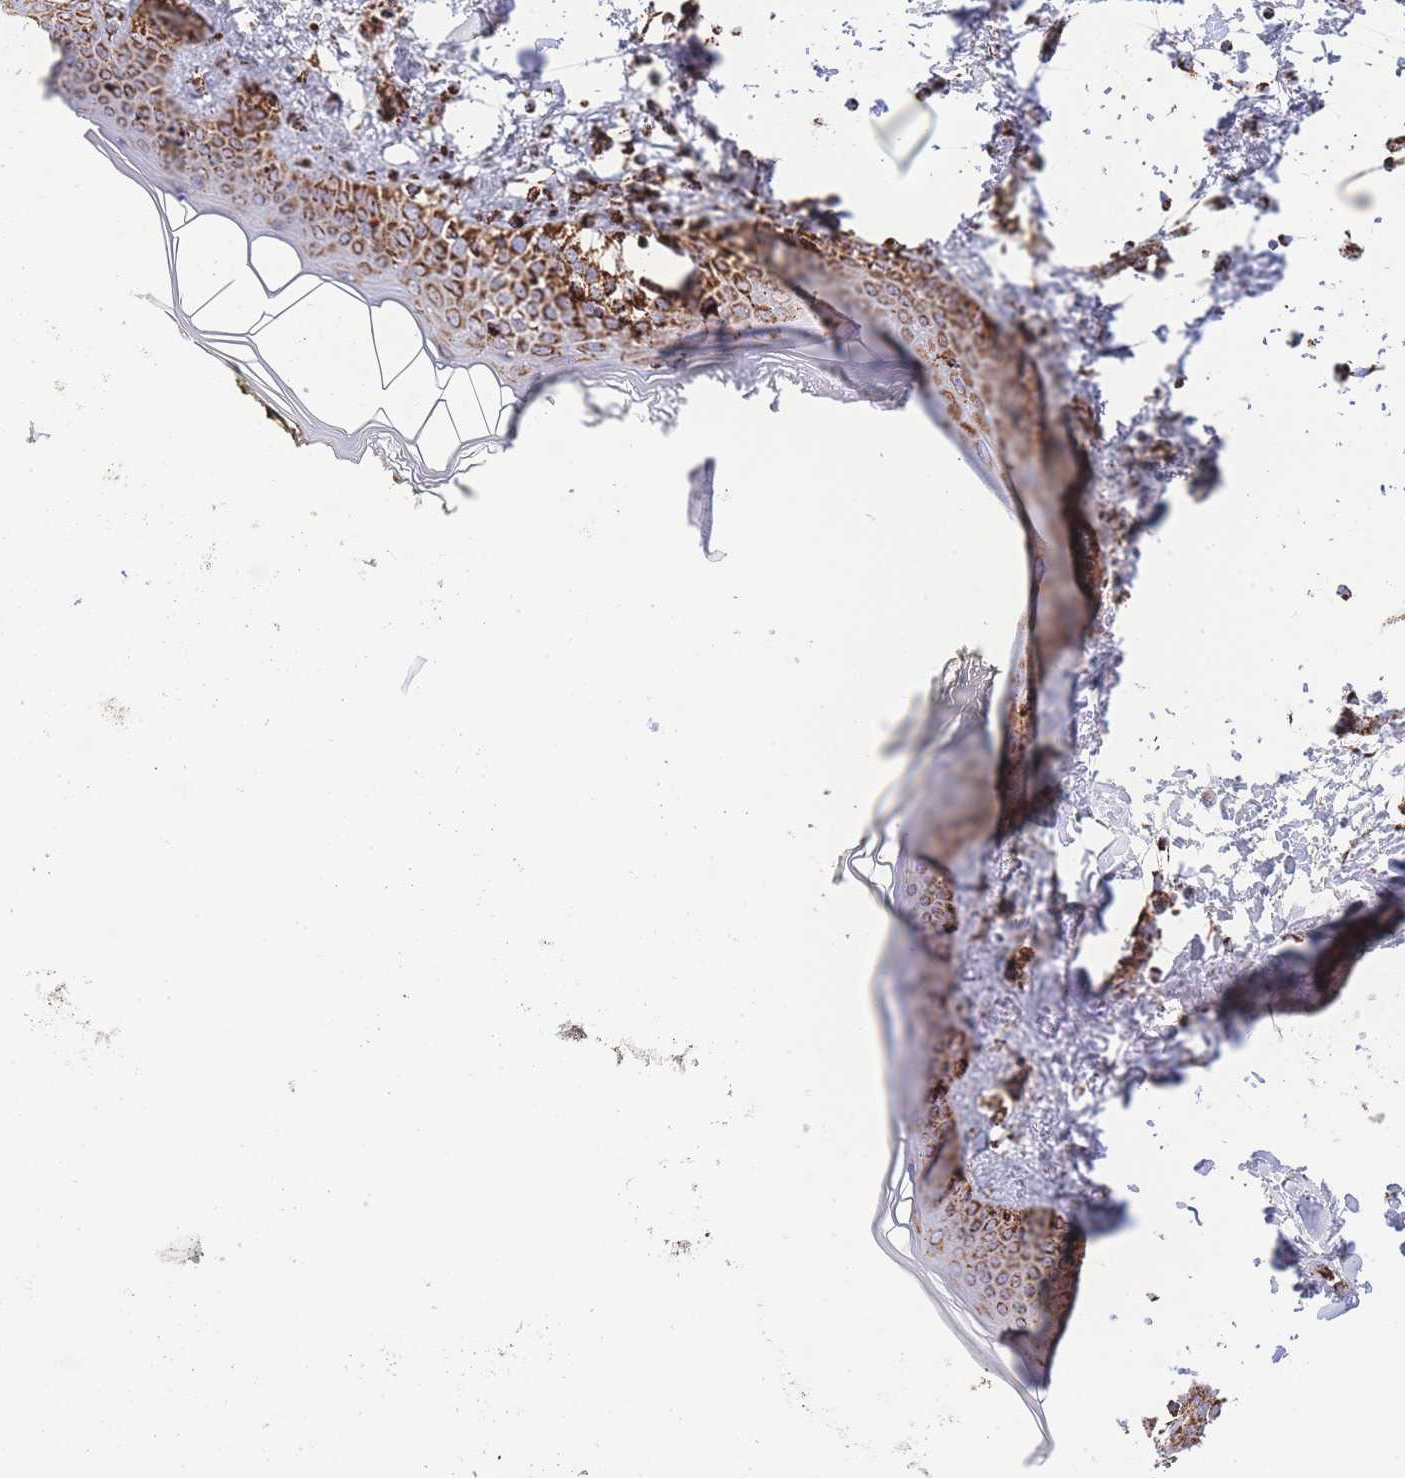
{"staining": {"intensity": "strong", "quantity": ">75%", "location": "cytoplasmic/membranous"}, "tissue": "skin", "cell_type": "Fibroblasts", "image_type": "normal", "snomed": [{"axis": "morphology", "description": "Normal tissue, NOS"}, {"axis": "topography", "description": "Skin"}], "caption": "Protein staining displays strong cytoplasmic/membranous positivity in approximately >75% of fibroblasts in unremarkable skin.", "gene": "GSTM1", "patient": {"sex": "female", "age": 34}}